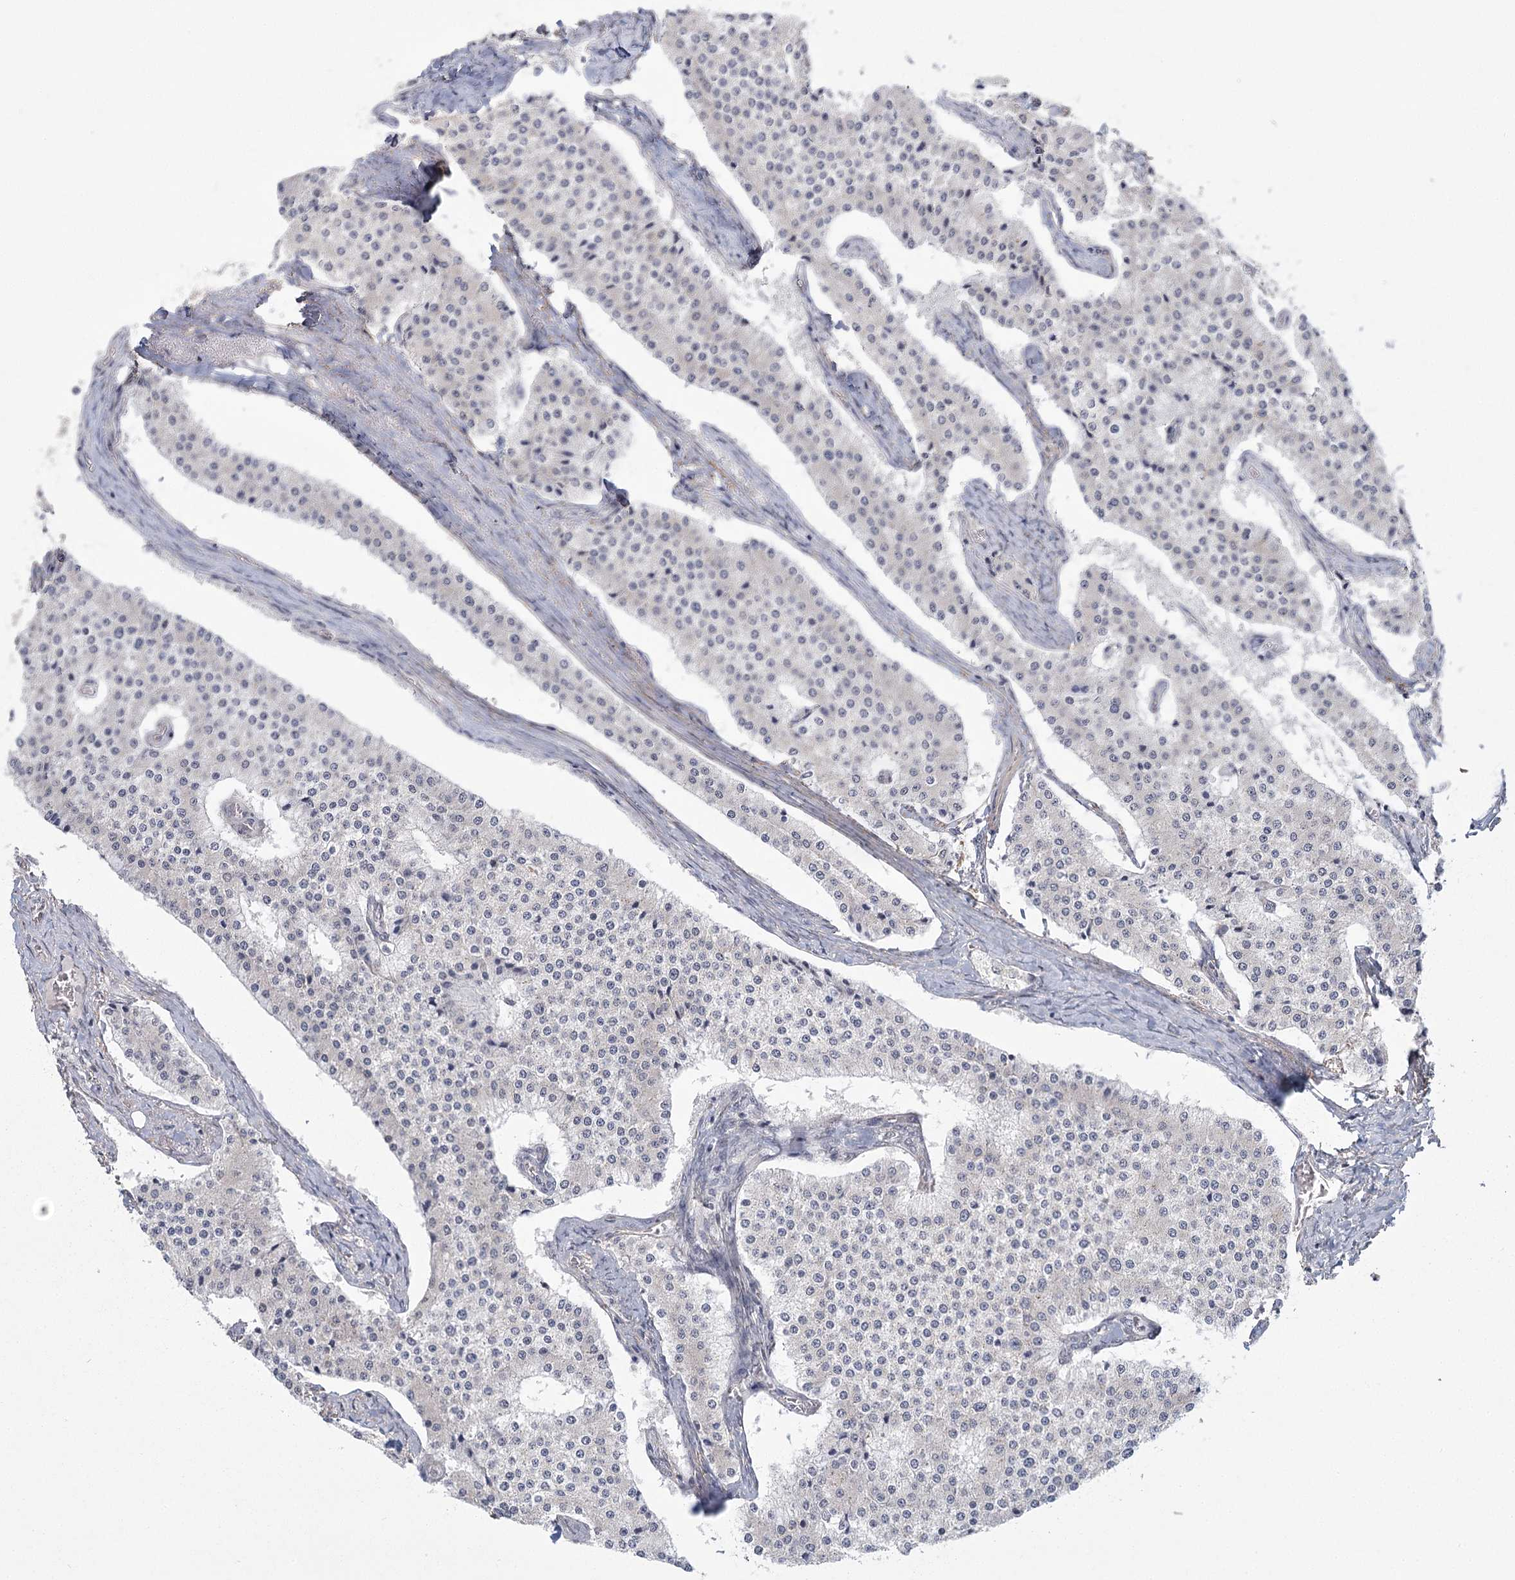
{"staining": {"intensity": "negative", "quantity": "none", "location": "none"}, "tissue": "carcinoid", "cell_type": "Tumor cells", "image_type": "cancer", "snomed": [{"axis": "morphology", "description": "Carcinoid, malignant, NOS"}, {"axis": "topography", "description": "Colon"}], "caption": "An image of human malignant carcinoid is negative for staining in tumor cells. (Stains: DAB (3,3'-diaminobenzidine) IHC with hematoxylin counter stain, Microscopy: brightfield microscopy at high magnification).", "gene": "MED28", "patient": {"sex": "female", "age": 52}}